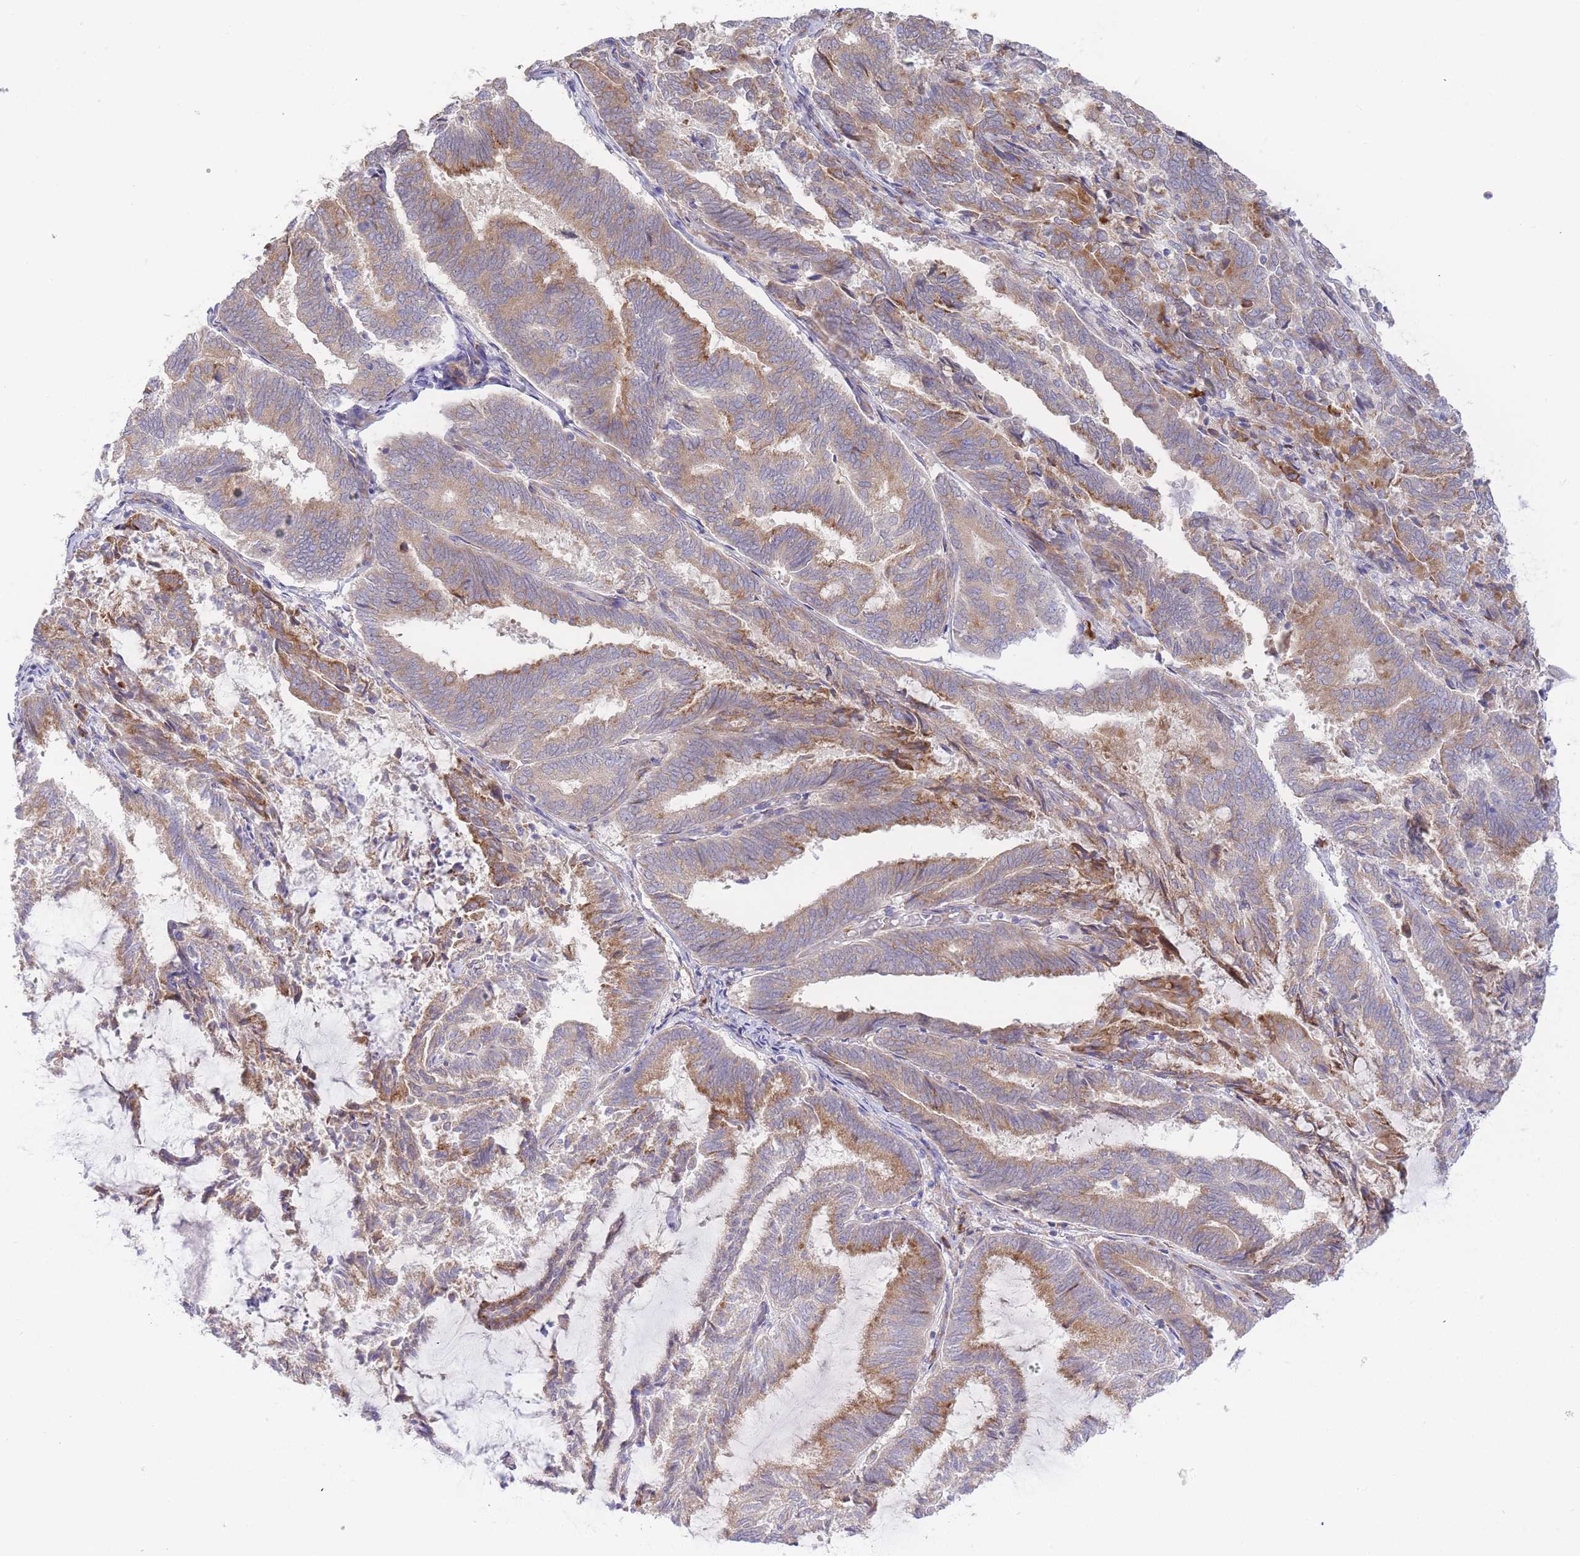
{"staining": {"intensity": "moderate", "quantity": ">75%", "location": "cytoplasmic/membranous"}, "tissue": "endometrial cancer", "cell_type": "Tumor cells", "image_type": "cancer", "snomed": [{"axis": "morphology", "description": "Adenocarcinoma, NOS"}, {"axis": "topography", "description": "Endometrium"}], "caption": "Tumor cells demonstrate medium levels of moderate cytoplasmic/membranous positivity in about >75% of cells in endometrial adenocarcinoma. The protein of interest is stained brown, and the nuclei are stained in blue (DAB IHC with brightfield microscopy, high magnification).", "gene": "ZNF510", "patient": {"sex": "female", "age": 80}}